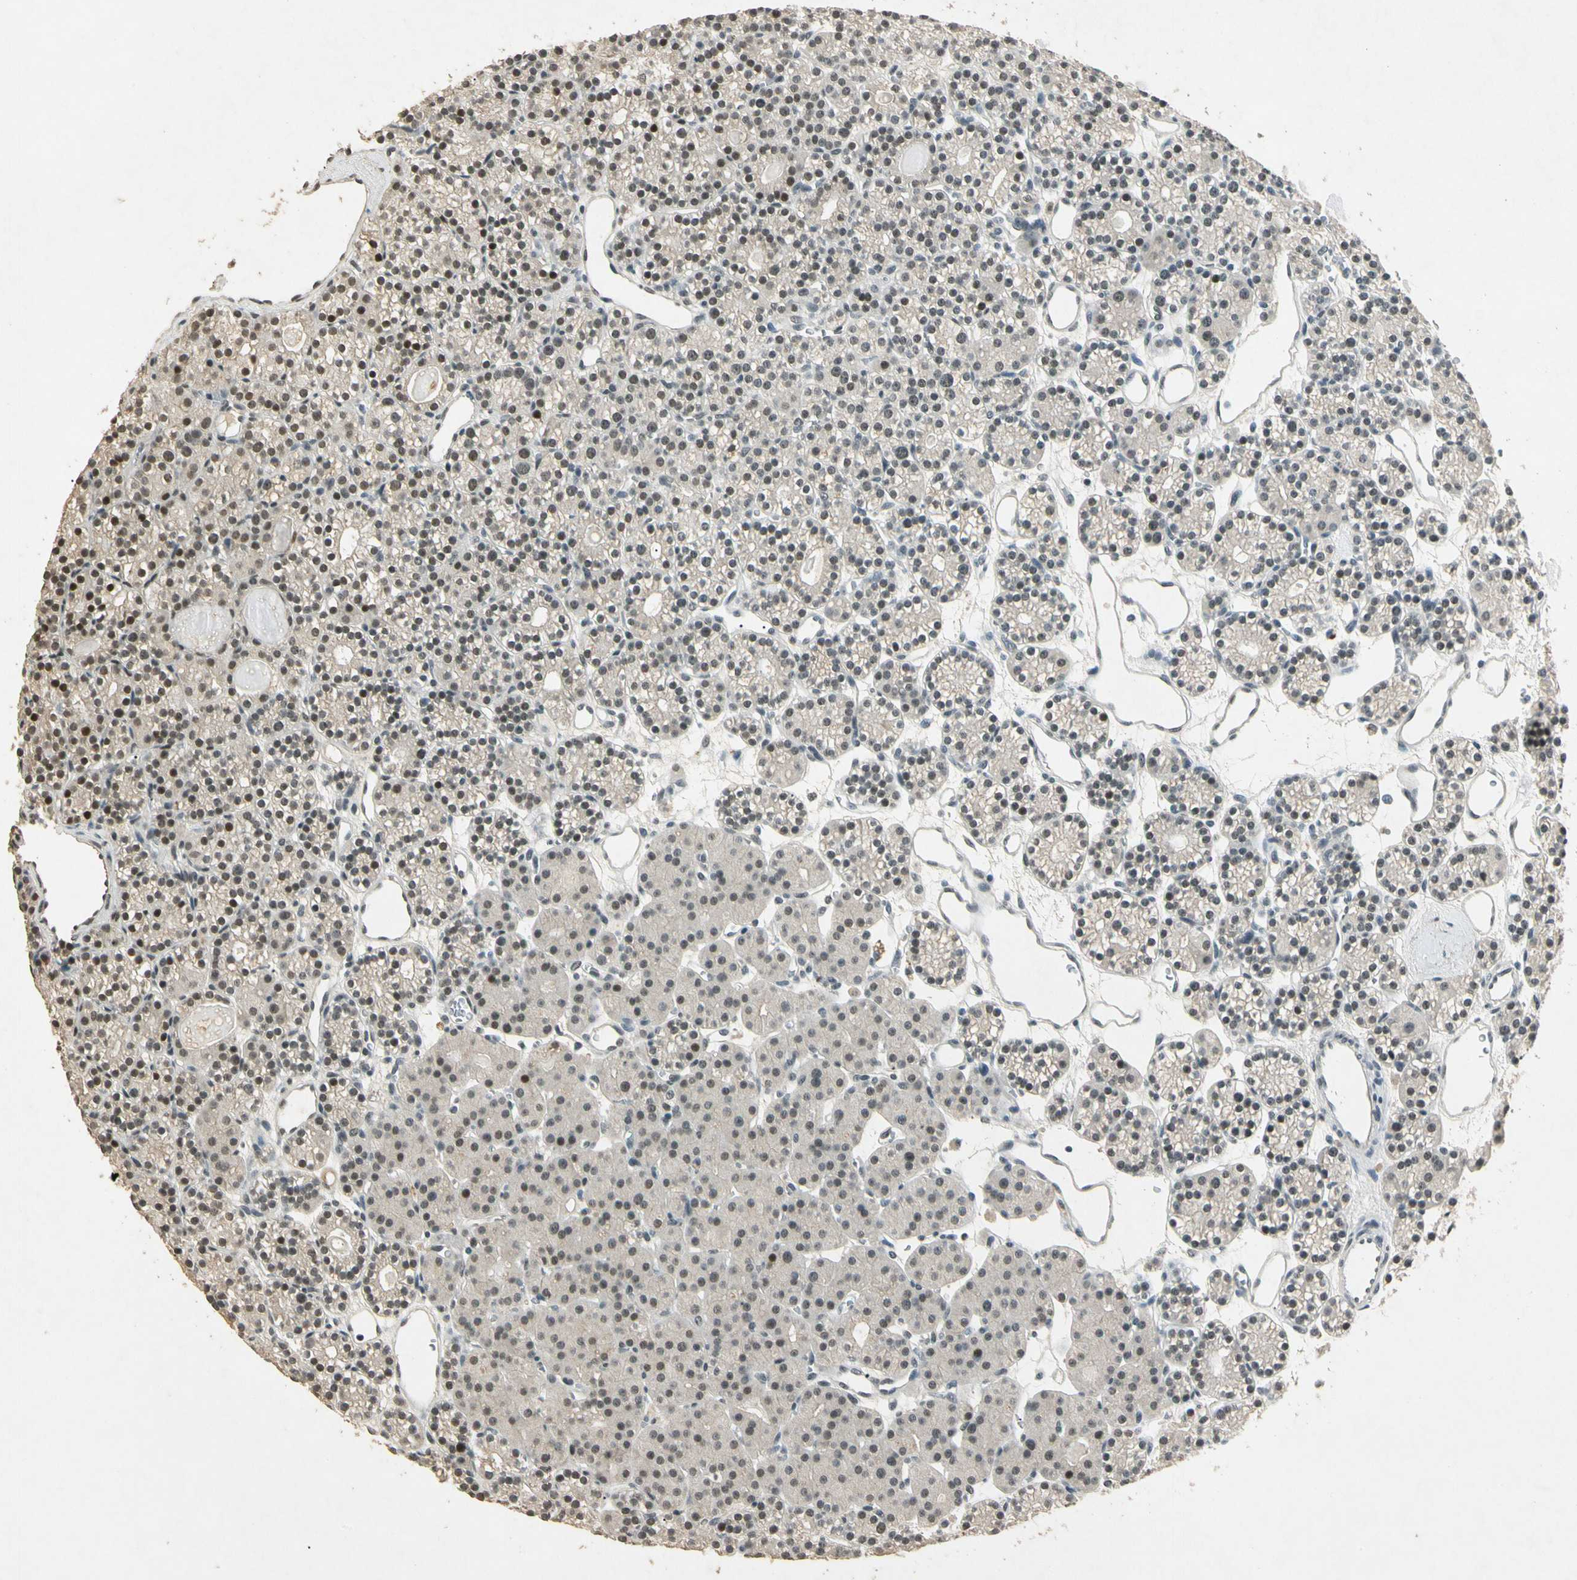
{"staining": {"intensity": "strong", "quantity": ">75%", "location": "nuclear"}, "tissue": "parathyroid gland", "cell_type": "Glandular cells", "image_type": "normal", "snomed": [{"axis": "morphology", "description": "Normal tissue, NOS"}, {"axis": "topography", "description": "Parathyroid gland"}], "caption": "A photomicrograph of parathyroid gland stained for a protein demonstrates strong nuclear brown staining in glandular cells. The staining is performed using DAB brown chromogen to label protein expression. The nuclei are counter-stained blue using hematoxylin.", "gene": "ZBTB4", "patient": {"sex": "female", "age": 64}}